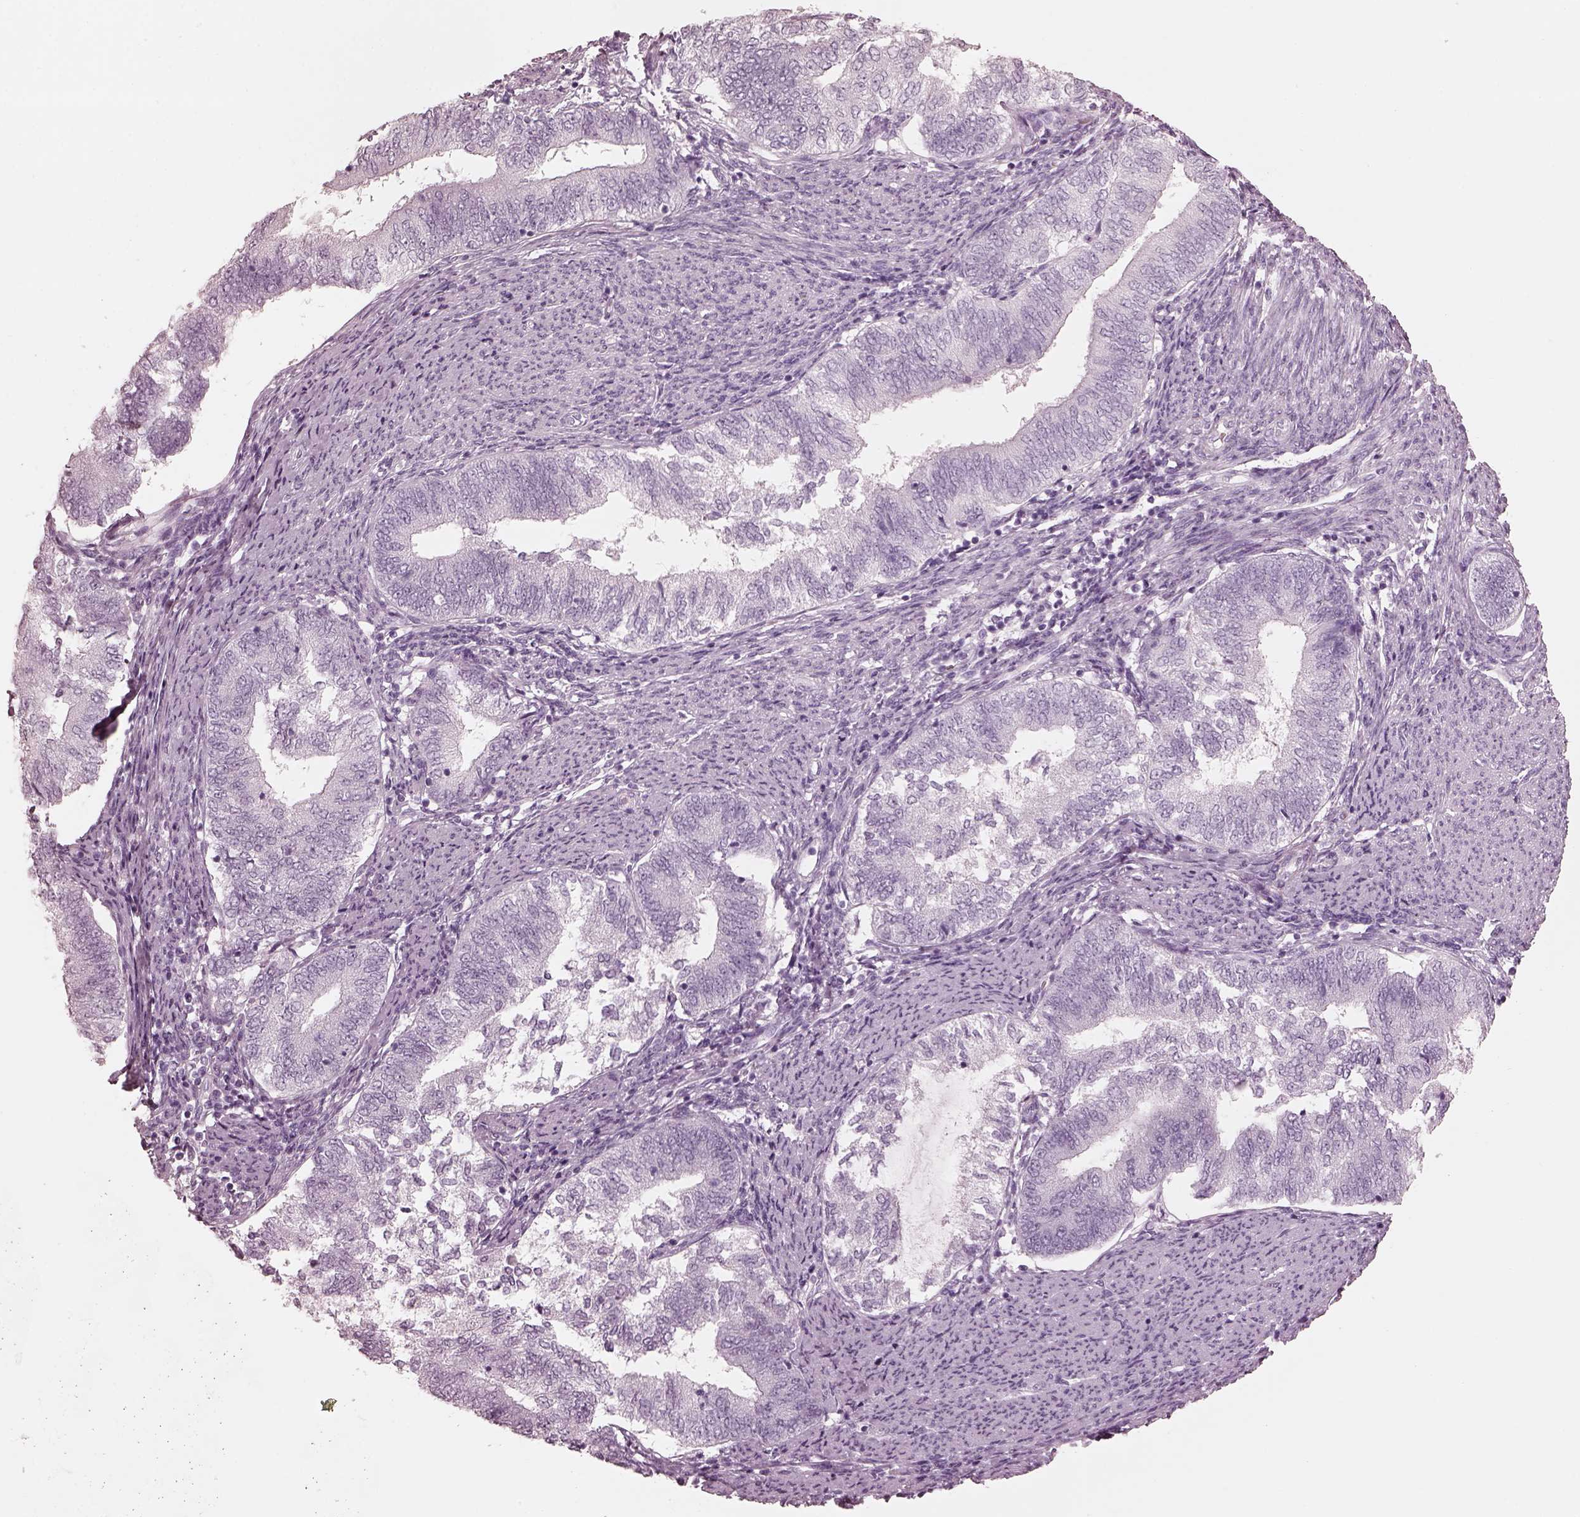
{"staining": {"intensity": "negative", "quantity": "none", "location": "none"}, "tissue": "endometrial cancer", "cell_type": "Tumor cells", "image_type": "cancer", "snomed": [{"axis": "morphology", "description": "Adenocarcinoma, NOS"}, {"axis": "topography", "description": "Endometrium"}], "caption": "Histopathology image shows no significant protein expression in tumor cells of adenocarcinoma (endometrial).", "gene": "FABP9", "patient": {"sex": "female", "age": 65}}